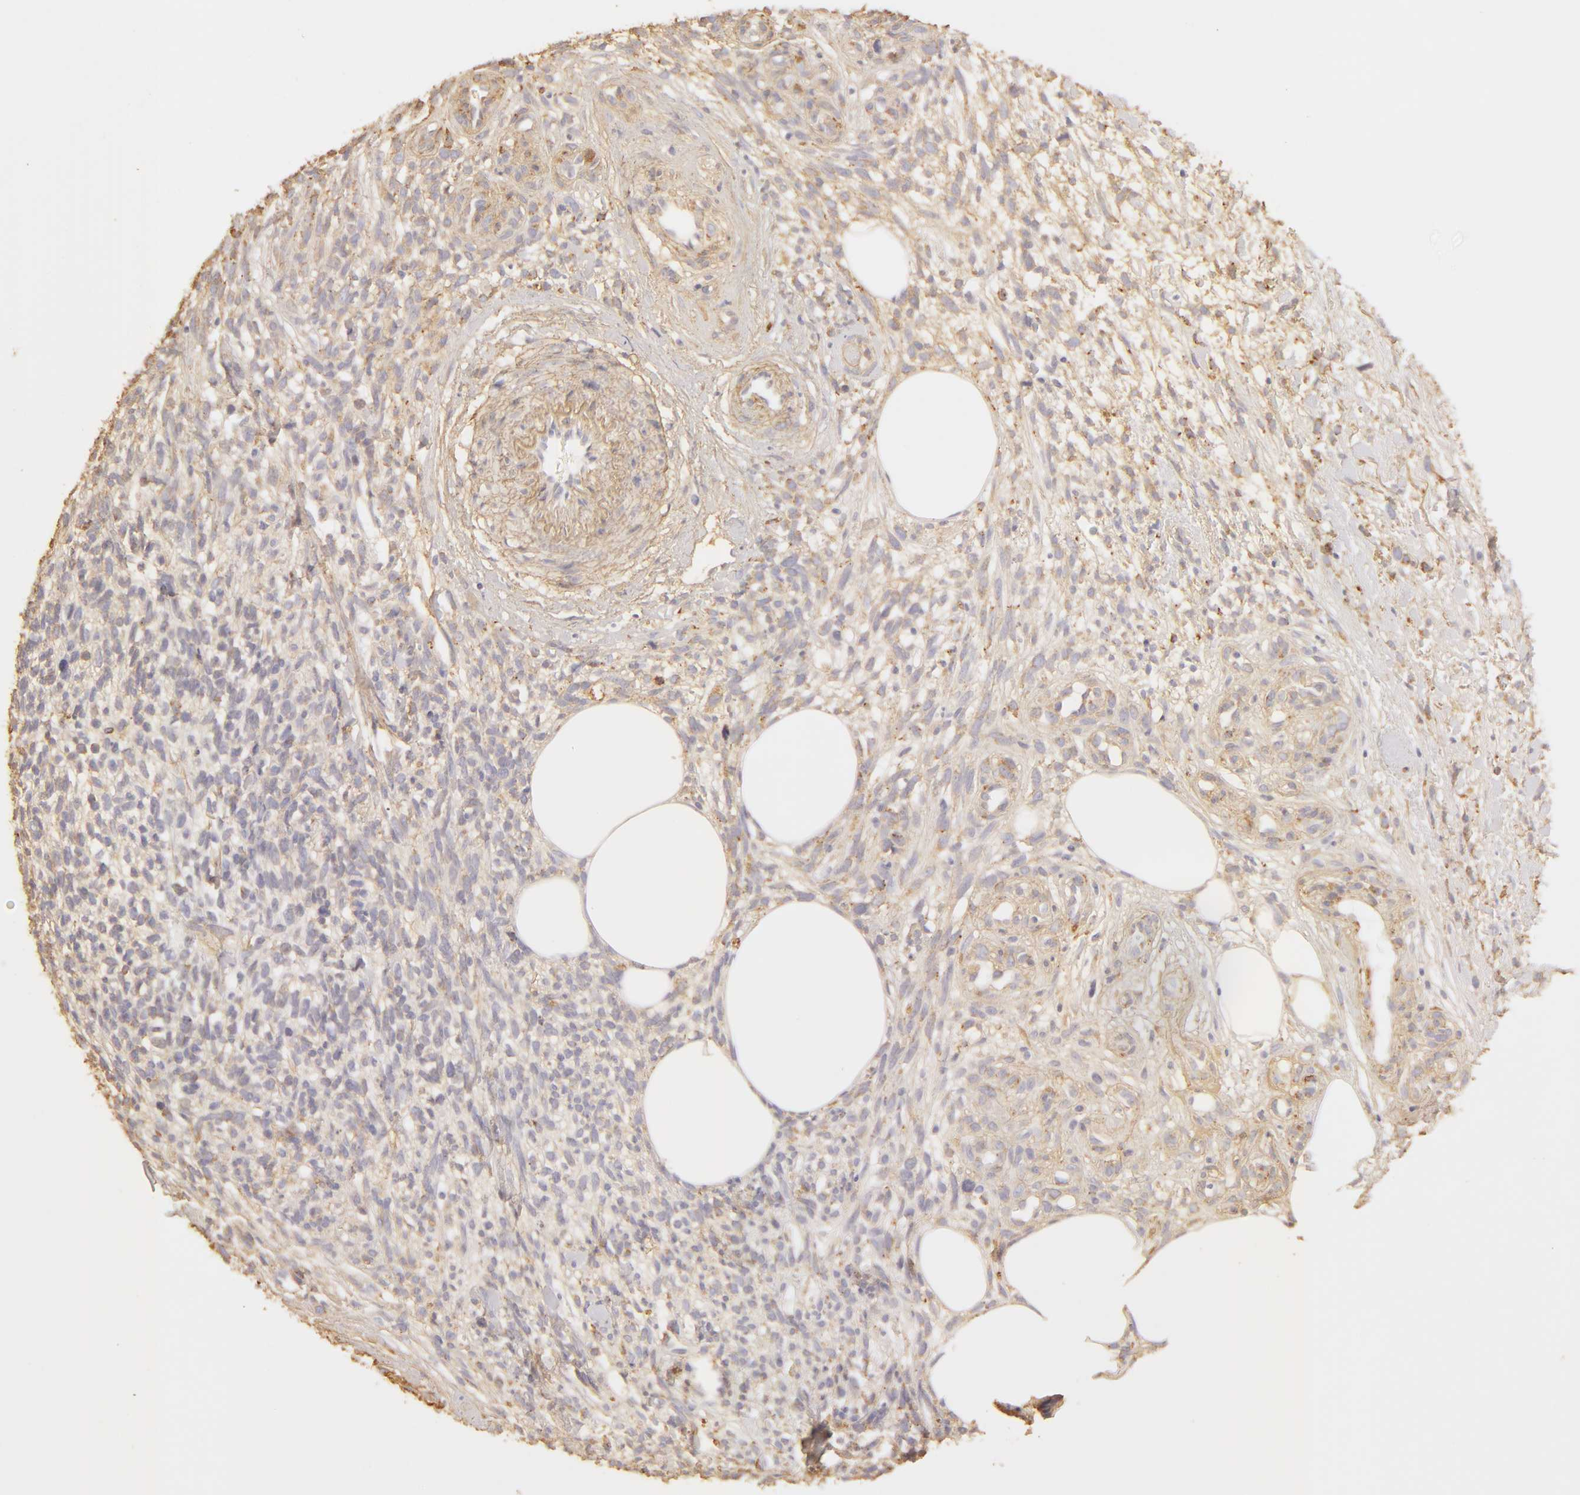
{"staining": {"intensity": "negative", "quantity": "none", "location": "none"}, "tissue": "melanoma", "cell_type": "Tumor cells", "image_type": "cancer", "snomed": [{"axis": "morphology", "description": "Malignant melanoma, NOS"}, {"axis": "topography", "description": "Skin"}], "caption": "The IHC photomicrograph has no significant positivity in tumor cells of melanoma tissue. (DAB immunohistochemistry with hematoxylin counter stain).", "gene": "COL4A1", "patient": {"sex": "female", "age": 85}}